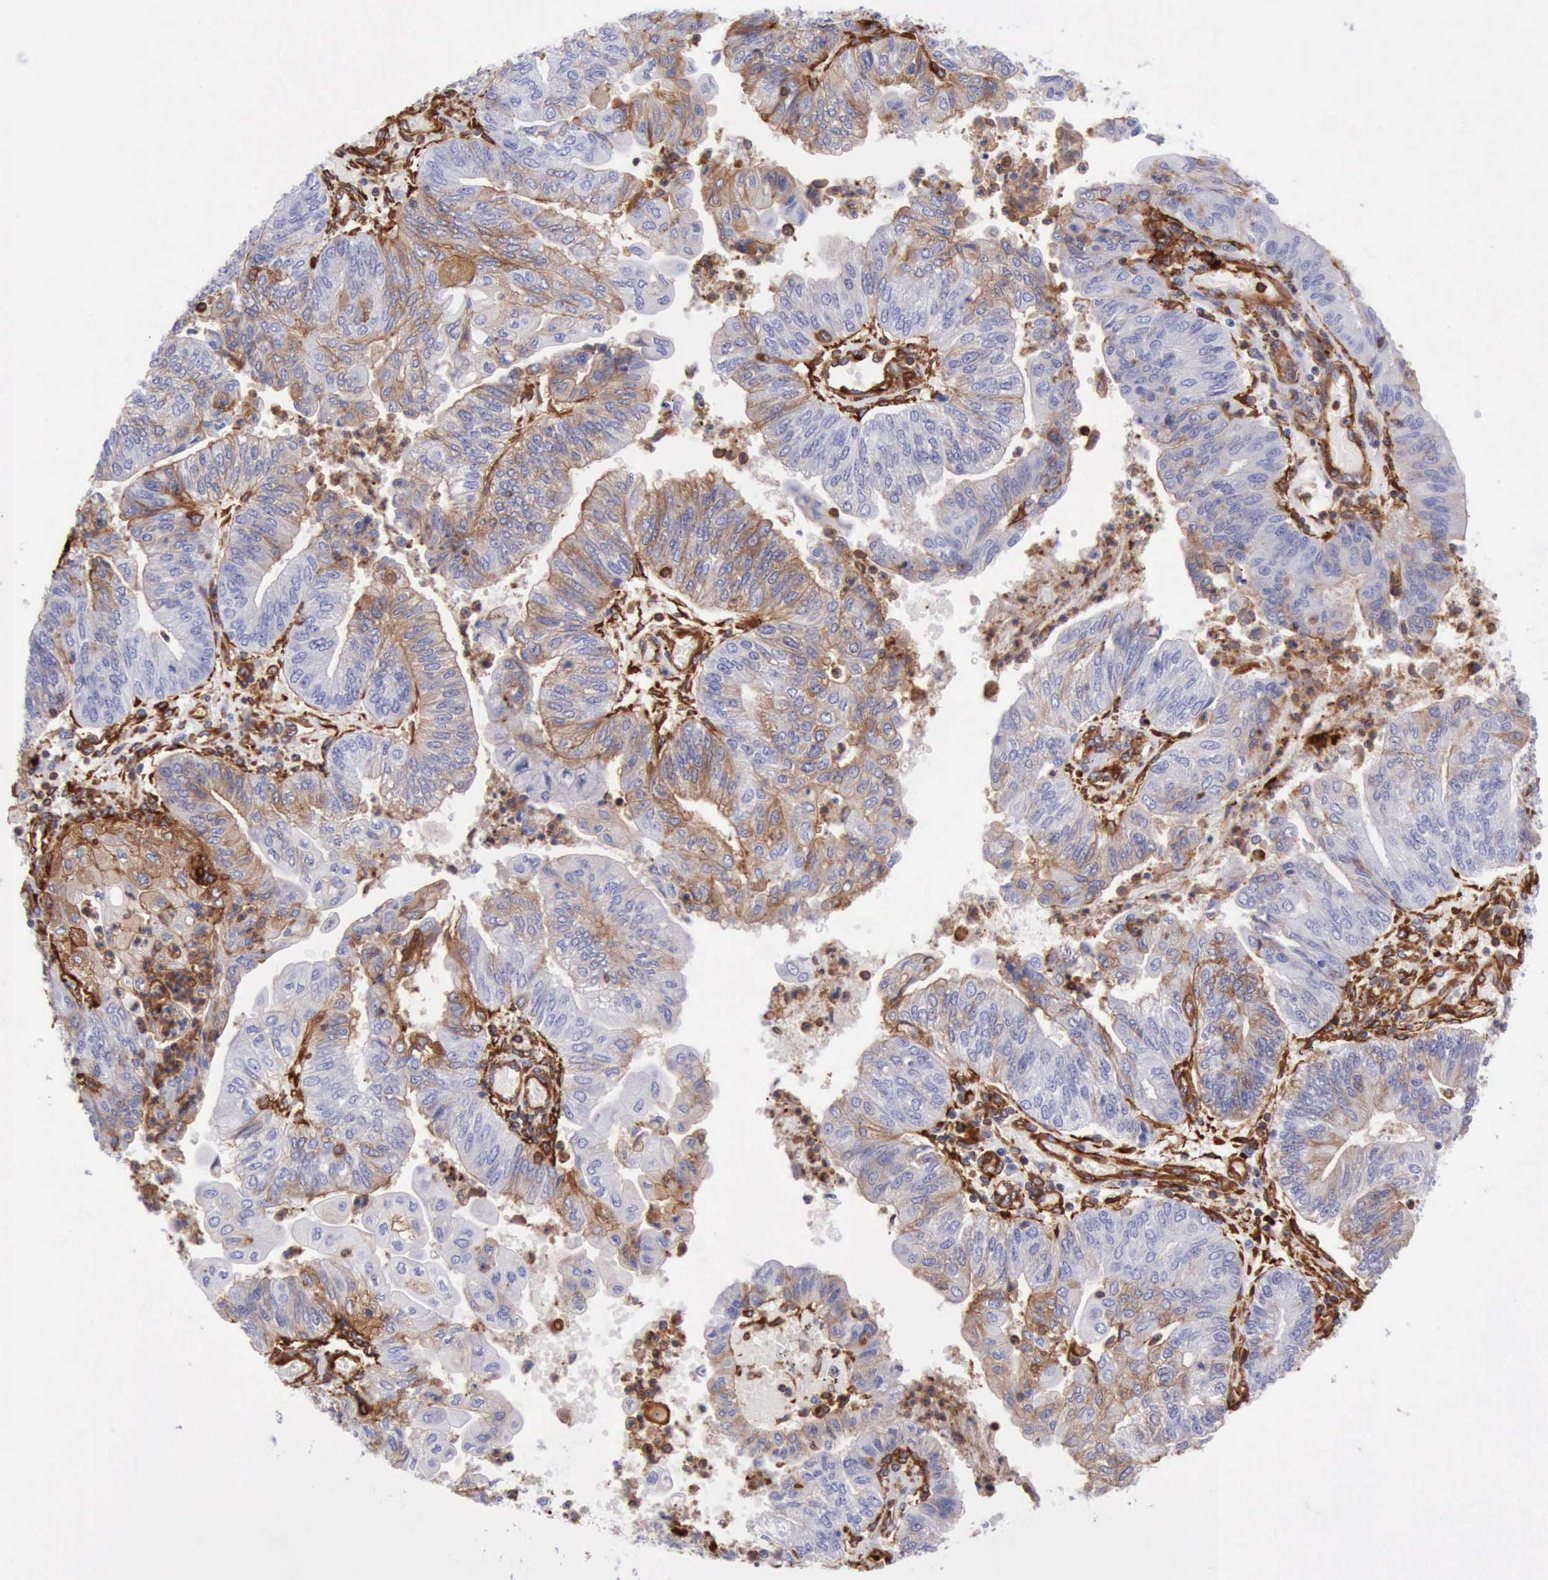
{"staining": {"intensity": "weak", "quantity": ">75%", "location": "cytoplasmic/membranous"}, "tissue": "endometrial cancer", "cell_type": "Tumor cells", "image_type": "cancer", "snomed": [{"axis": "morphology", "description": "Adenocarcinoma, NOS"}, {"axis": "topography", "description": "Endometrium"}], "caption": "This is a micrograph of immunohistochemistry staining of endometrial adenocarcinoma, which shows weak expression in the cytoplasmic/membranous of tumor cells.", "gene": "FLNA", "patient": {"sex": "female", "age": 59}}